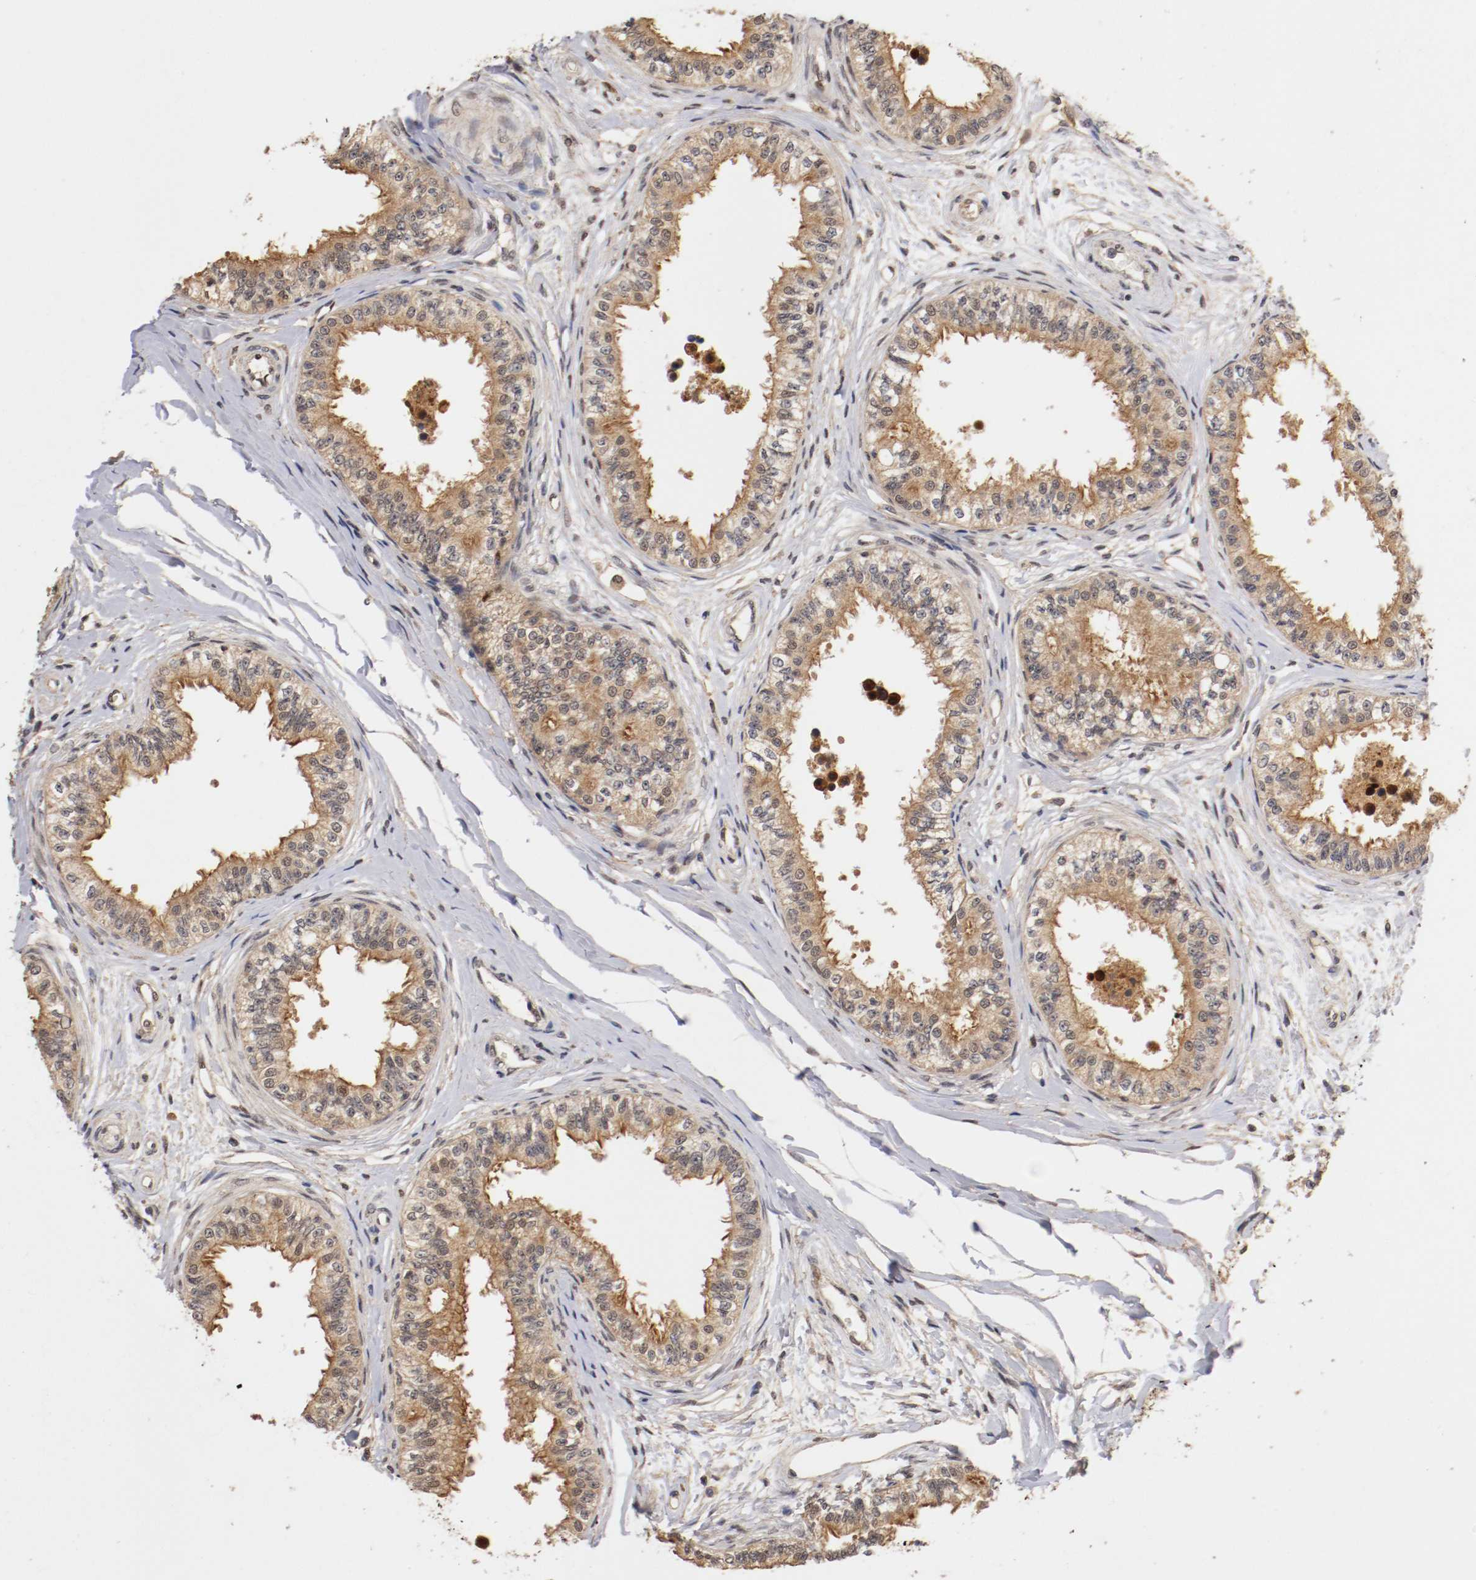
{"staining": {"intensity": "moderate", "quantity": ">75%", "location": "cytoplasmic/membranous,nuclear"}, "tissue": "epididymis", "cell_type": "Glandular cells", "image_type": "normal", "snomed": [{"axis": "morphology", "description": "Normal tissue, NOS"}, {"axis": "morphology", "description": "Adenocarcinoma, metastatic, NOS"}, {"axis": "topography", "description": "Testis"}, {"axis": "topography", "description": "Epididymis"}], "caption": "This photomicrograph demonstrates normal epididymis stained with IHC to label a protein in brown. The cytoplasmic/membranous,nuclear of glandular cells show moderate positivity for the protein. Nuclei are counter-stained blue.", "gene": "DNMT3B", "patient": {"sex": "male", "age": 26}}